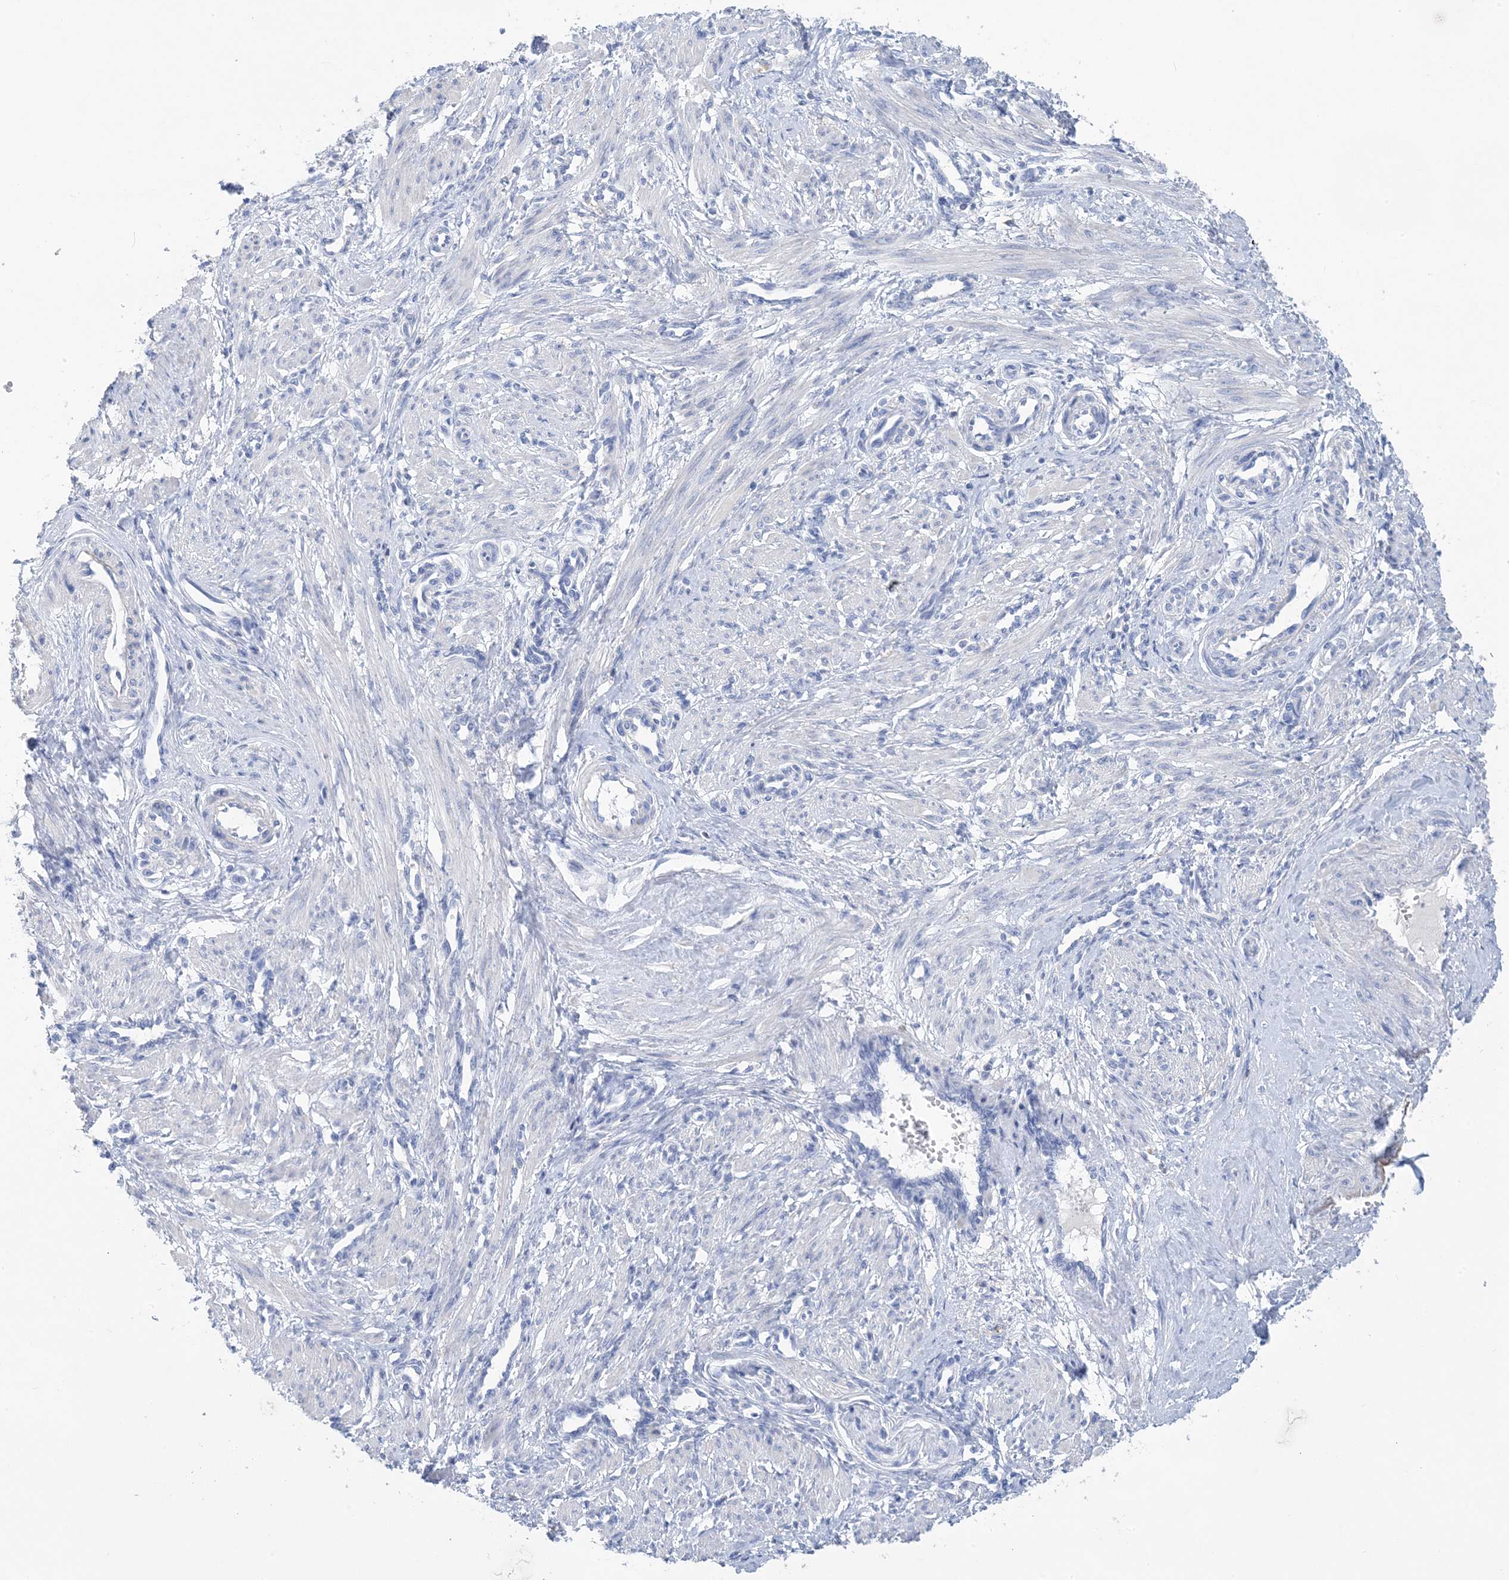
{"staining": {"intensity": "negative", "quantity": "none", "location": "none"}, "tissue": "smooth muscle", "cell_type": "Smooth muscle cells", "image_type": "normal", "snomed": [{"axis": "morphology", "description": "Normal tissue, NOS"}, {"axis": "topography", "description": "Endometrium"}], "caption": "DAB (3,3'-diaminobenzidine) immunohistochemical staining of unremarkable smooth muscle exhibits no significant positivity in smooth muscle cells. (DAB immunohistochemistry visualized using brightfield microscopy, high magnification).", "gene": "SH3YL1", "patient": {"sex": "female", "age": 33}}